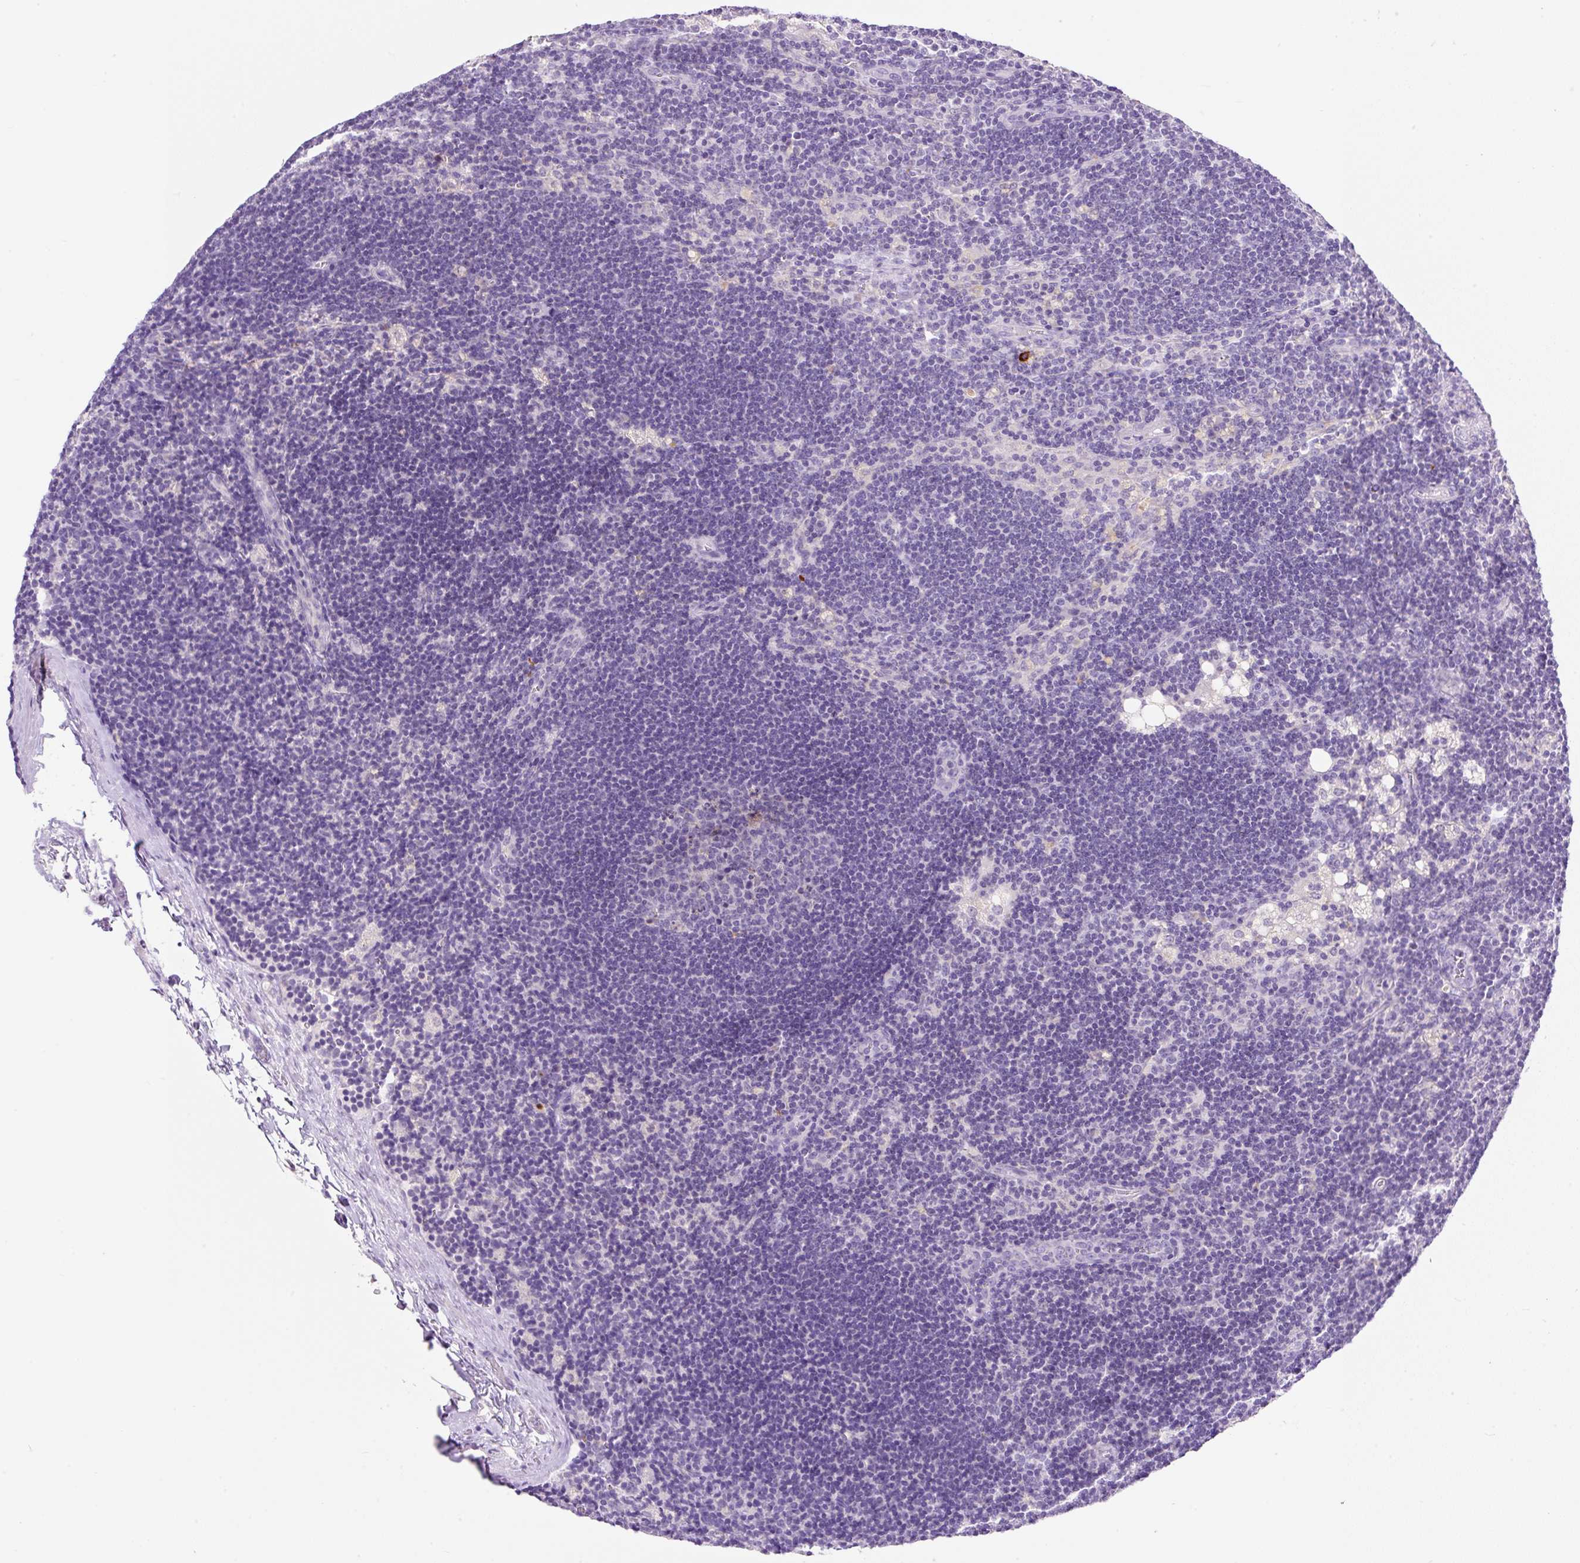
{"staining": {"intensity": "negative", "quantity": "none", "location": "none"}, "tissue": "lymph node", "cell_type": "Germinal center cells", "image_type": "normal", "snomed": [{"axis": "morphology", "description": "Normal tissue, NOS"}, {"axis": "topography", "description": "Lymph node"}], "caption": "Lymph node was stained to show a protein in brown. There is no significant expression in germinal center cells. (Immunohistochemistry (ihc), brightfield microscopy, high magnification).", "gene": "NDST3", "patient": {"sex": "male", "age": 24}}